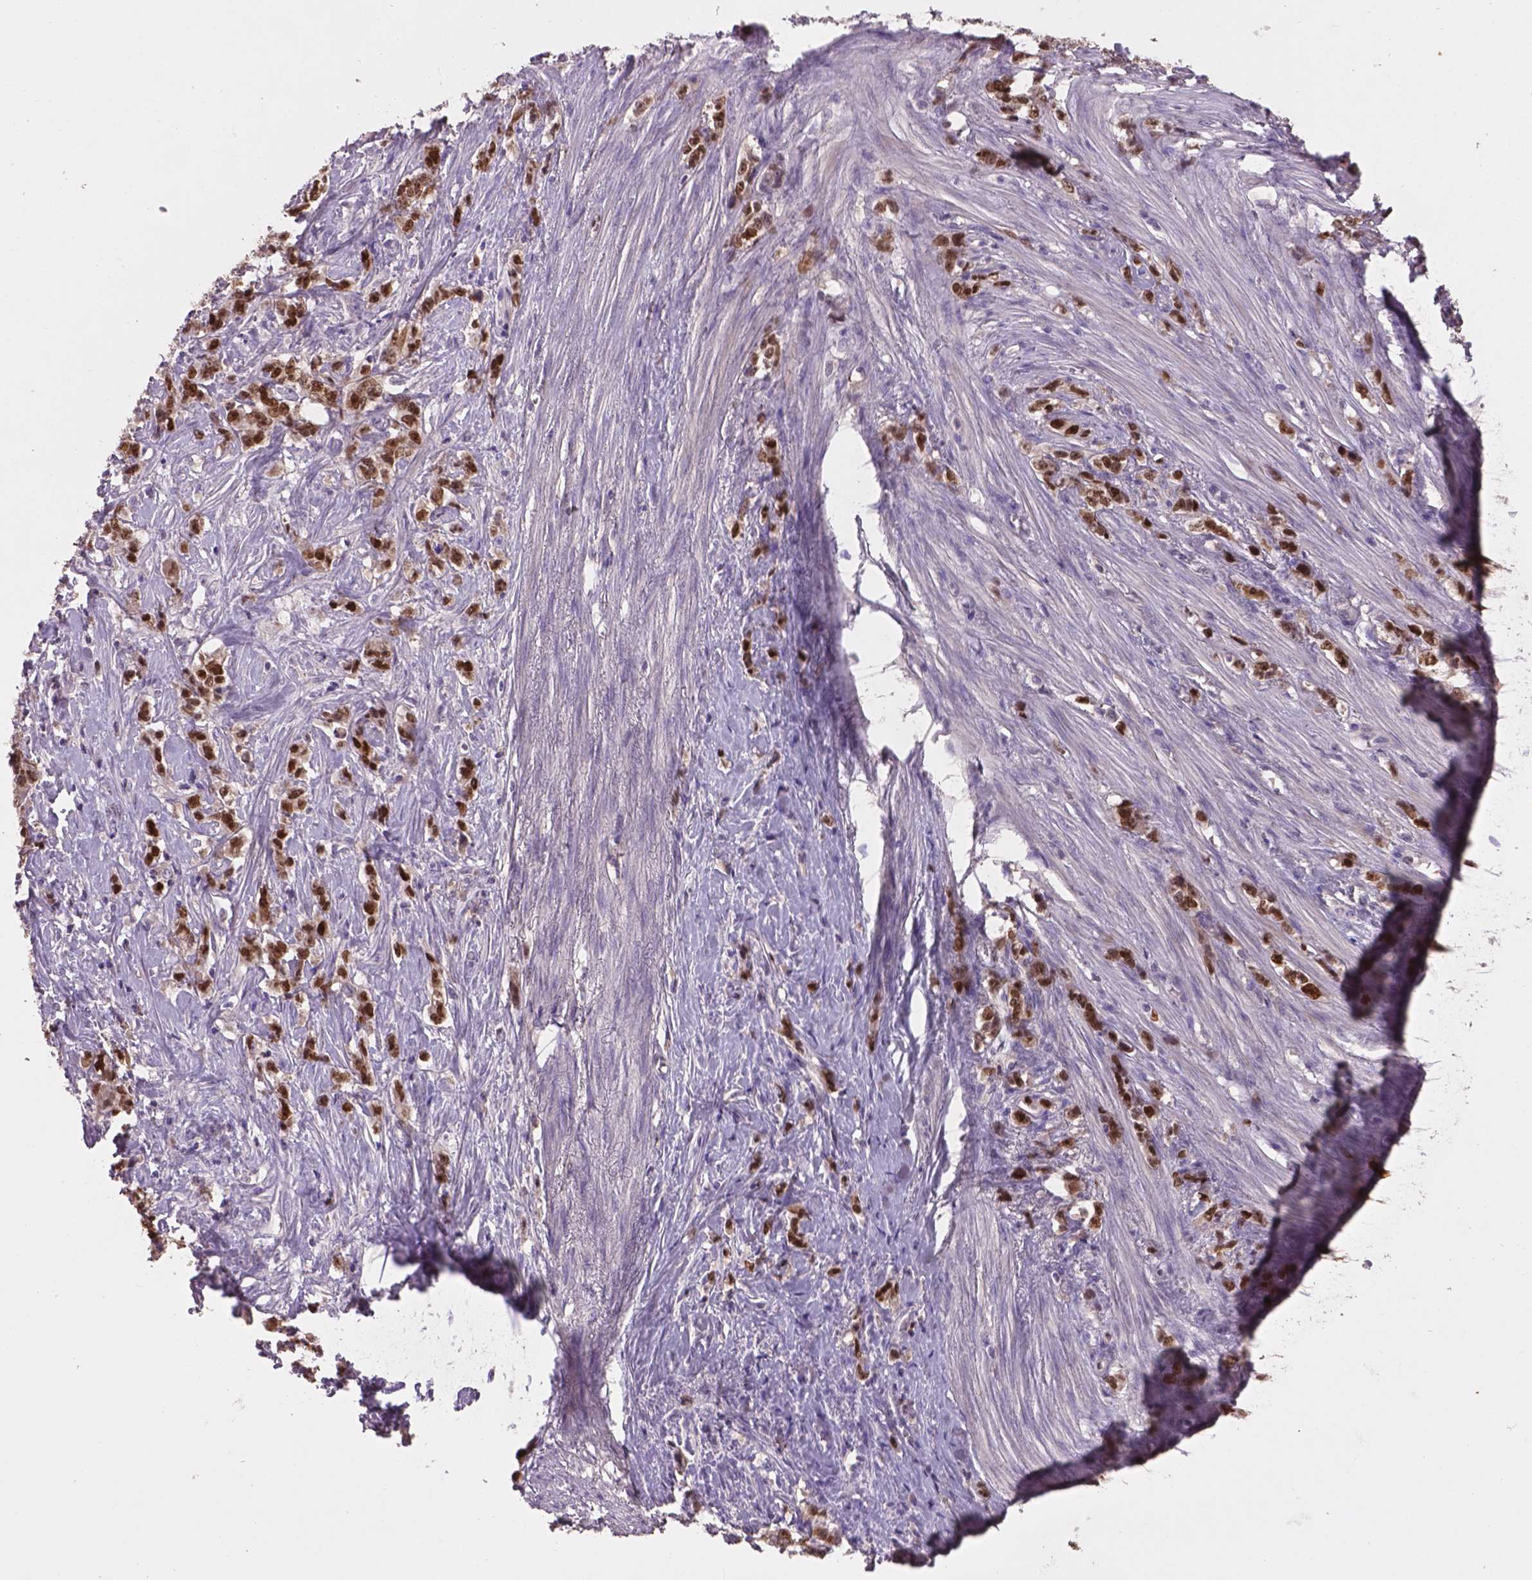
{"staining": {"intensity": "moderate", "quantity": ">75%", "location": "nuclear"}, "tissue": "stomach cancer", "cell_type": "Tumor cells", "image_type": "cancer", "snomed": [{"axis": "morphology", "description": "Adenocarcinoma, NOS"}, {"axis": "topography", "description": "Stomach, lower"}], "caption": "Protein staining displays moderate nuclear expression in about >75% of tumor cells in stomach adenocarcinoma.", "gene": "SOX17", "patient": {"sex": "male", "age": 88}}